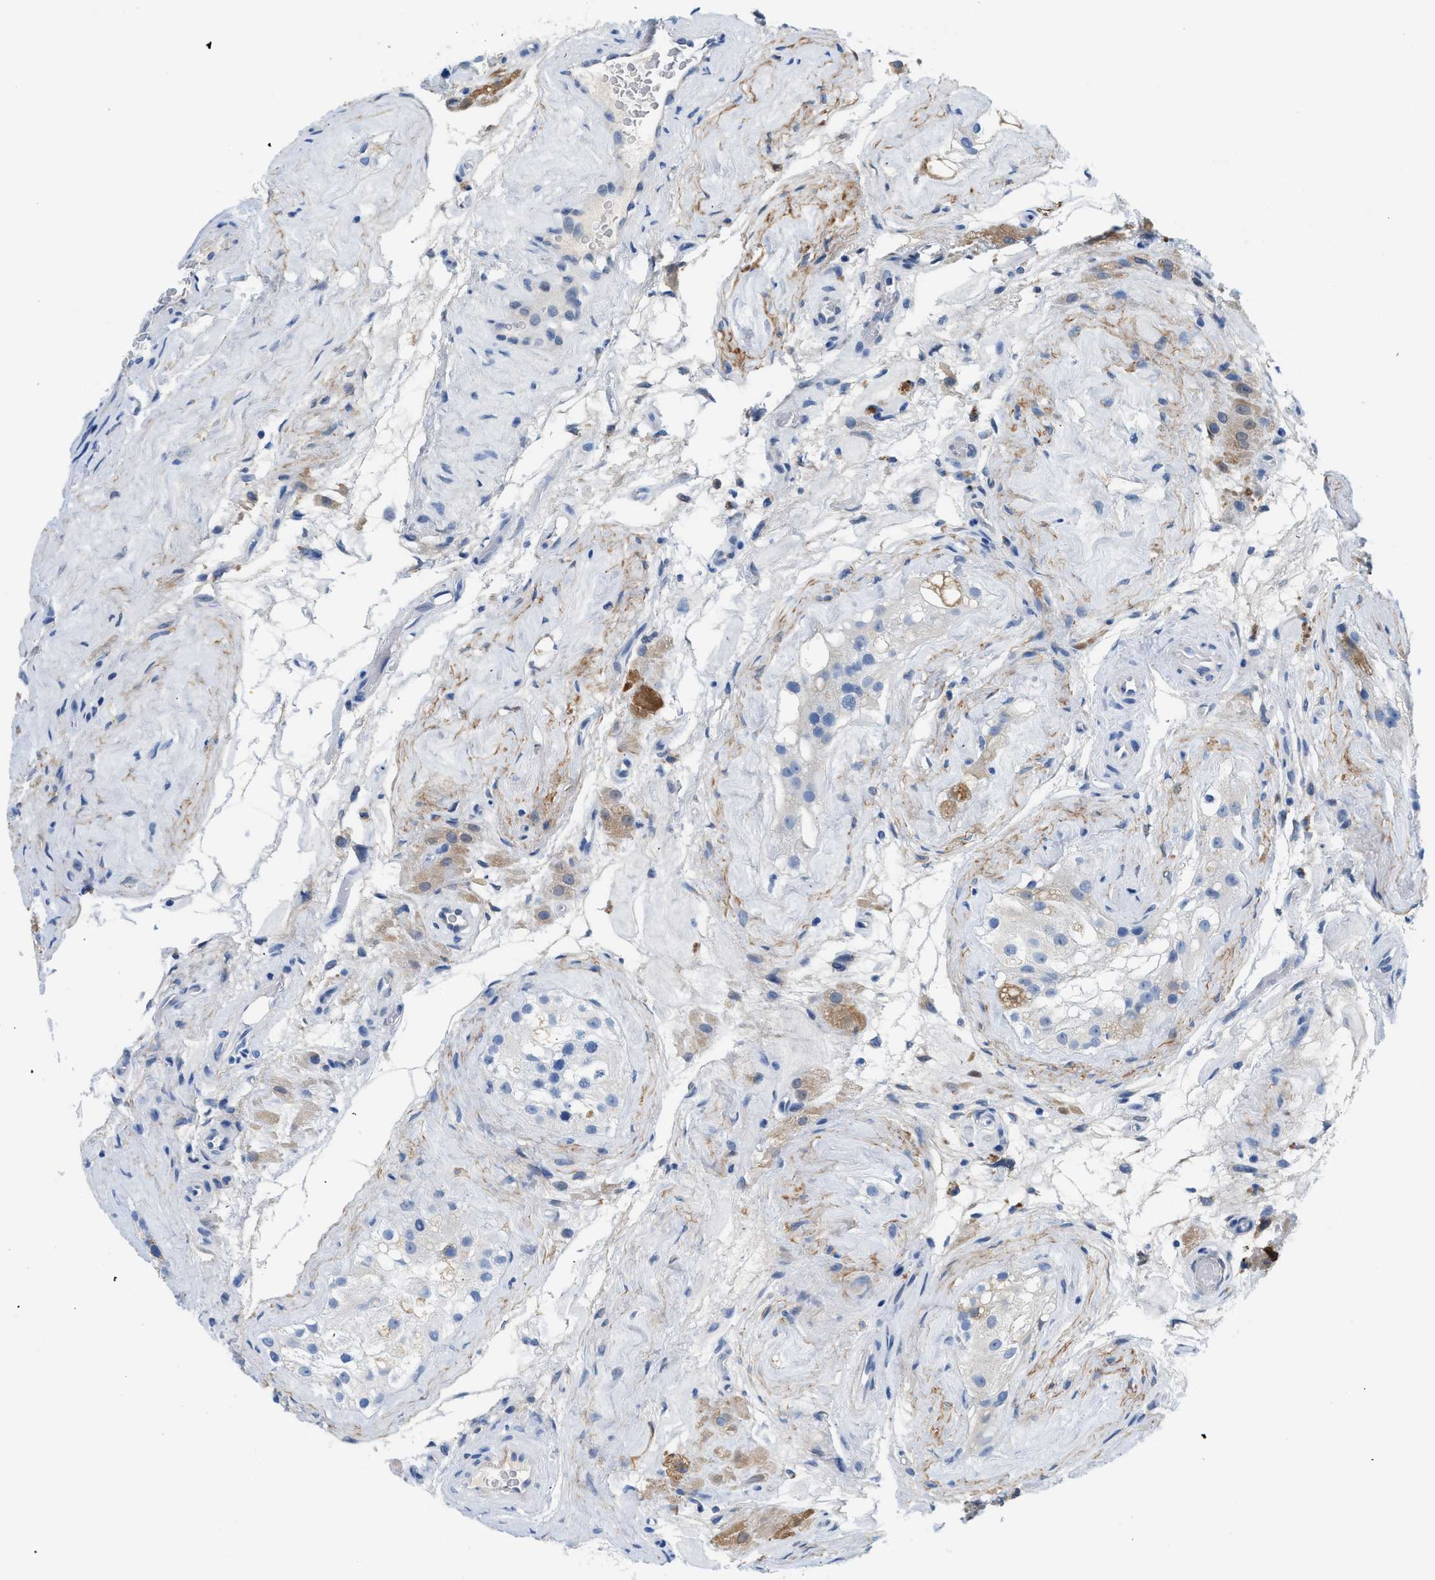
{"staining": {"intensity": "negative", "quantity": "none", "location": "none"}, "tissue": "testis", "cell_type": "Cells in seminiferous ducts", "image_type": "normal", "snomed": [{"axis": "morphology", "description": "Normal tissue, NOS"}, {"axis": "morphology", "description": "Seminoma, NOS"}, {"axis": "topography", "description": "Testis"}], "caption": "A photomicrograph of testis stained for a protein displays no brown staining in cells in seminiferous ducts. The staining was performed using DAB (3,3'-diaminobenzidine) to visualize the protein expression in brown, while the nuclei were stained in blue with hematoxylin (Magnification: 20x).", "gene": "FADS6", "patient": {"sex": "male", "age": 71}}